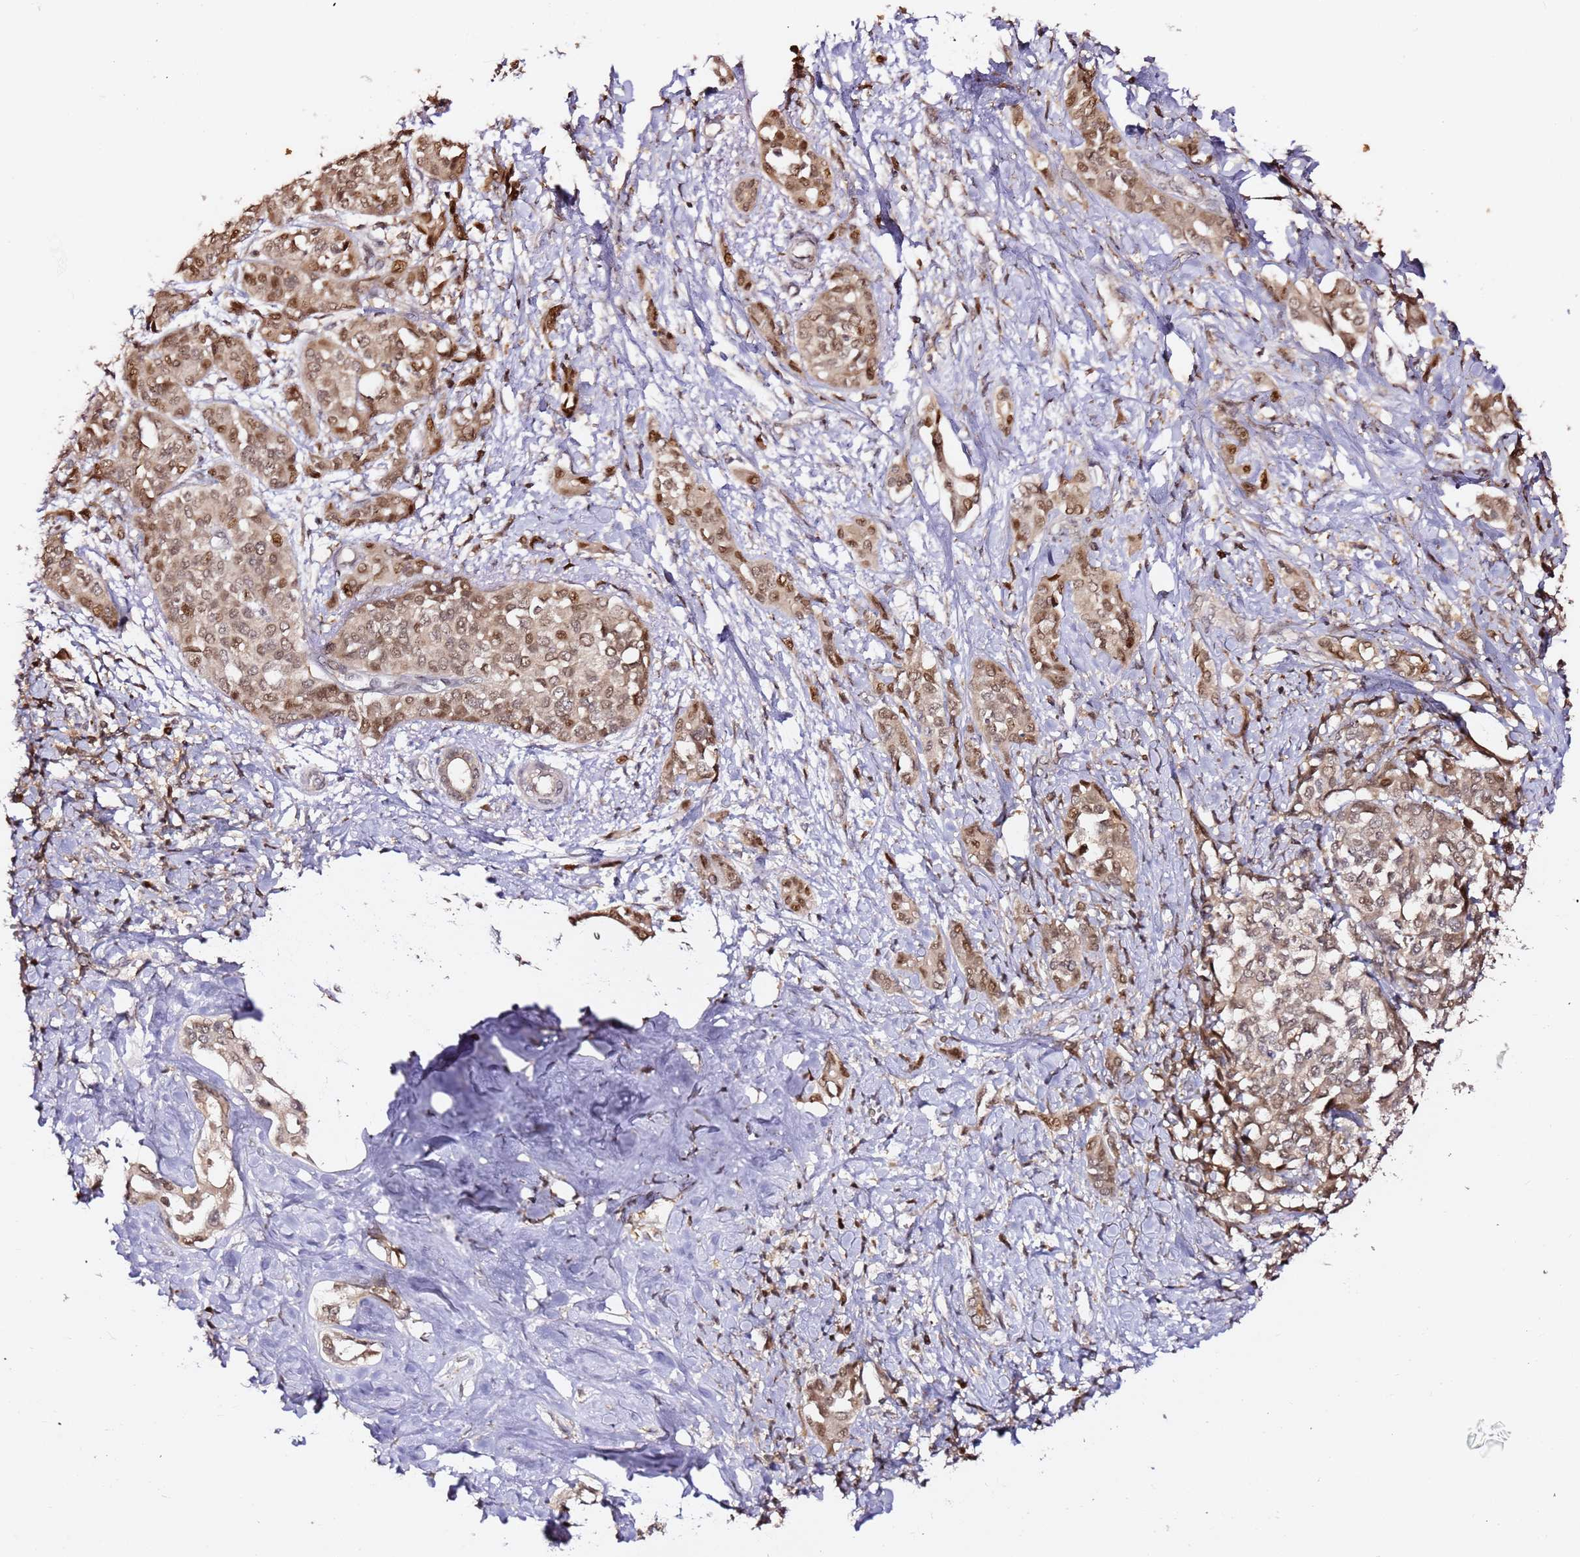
{"staining": {"intensity": "moderate", "quantity": ">75%", "location": "nuclear"}, "tissue": "liver cancer", "cell_type": "Tumor cells", "image_type": "cancer", "snomed": [{"axis": "morphology", "description": "Cholangiocarcinoma"}, {"axis": "topography", "description": "Liver"}], "caption": "Protein expression analysis of liver cancer demonstrates moderate nuclear staining in about >75% of tumor cells.", "gene": "OR5V1", "patient": {"sex": "female", "age": 77}}